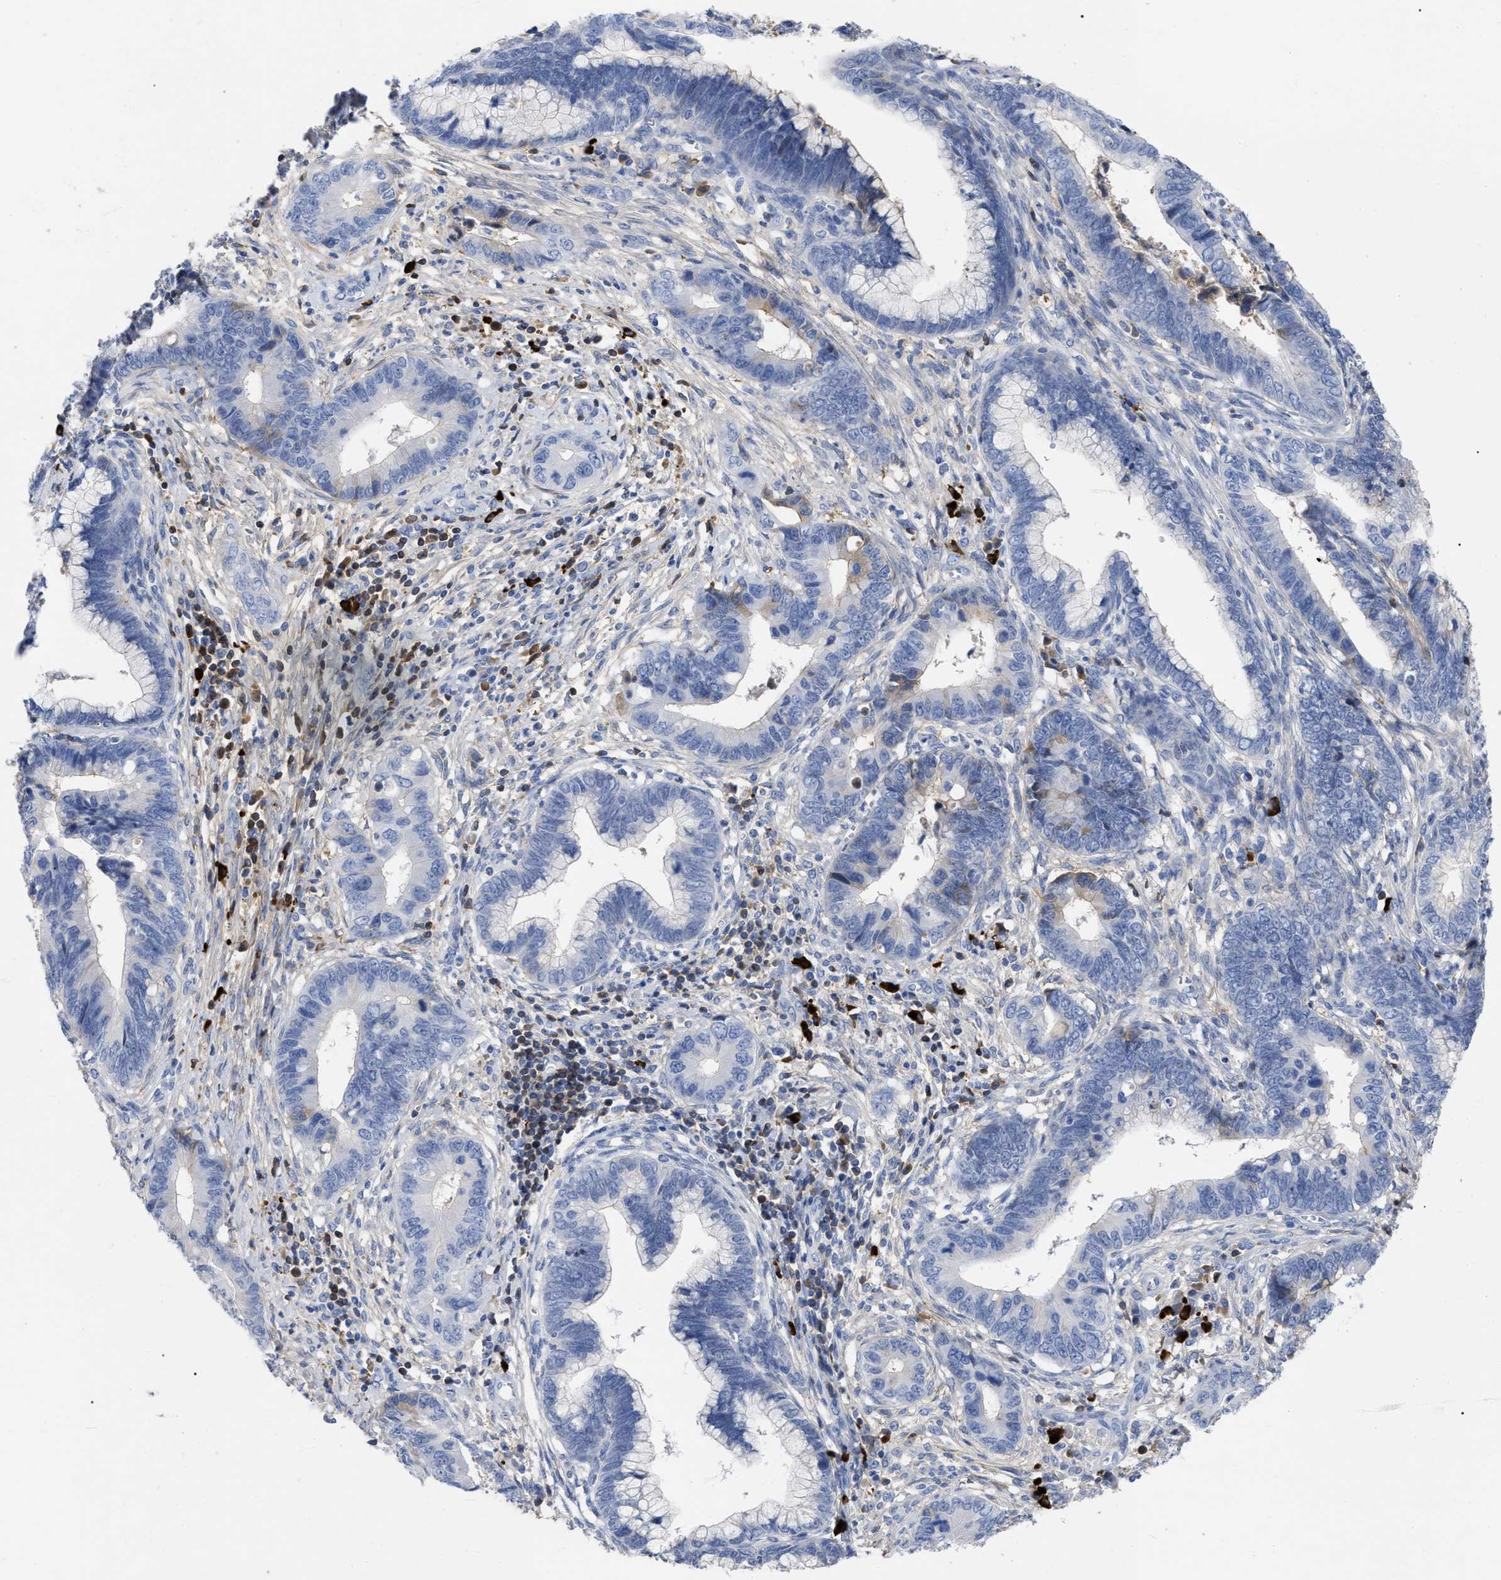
{"staining": {"intensity": "negative", "quantity": "none", "location": "none"}, "tissue": "cervical cancer", "cell_type": "Tumor cells", "image_type": "cancer", "snomed": [{"axis": "morphology", "description": "Adenocarcinoma, NOS"}, {"axis": "topography", "description": "Cervix"}], "caption": "Immunohistochemical staining of cervical adenocarcinoma reveals no significant expression in tumor cells.", "gene": "IGHV5-51", "patient": {"sex": "female", "age": 44}}